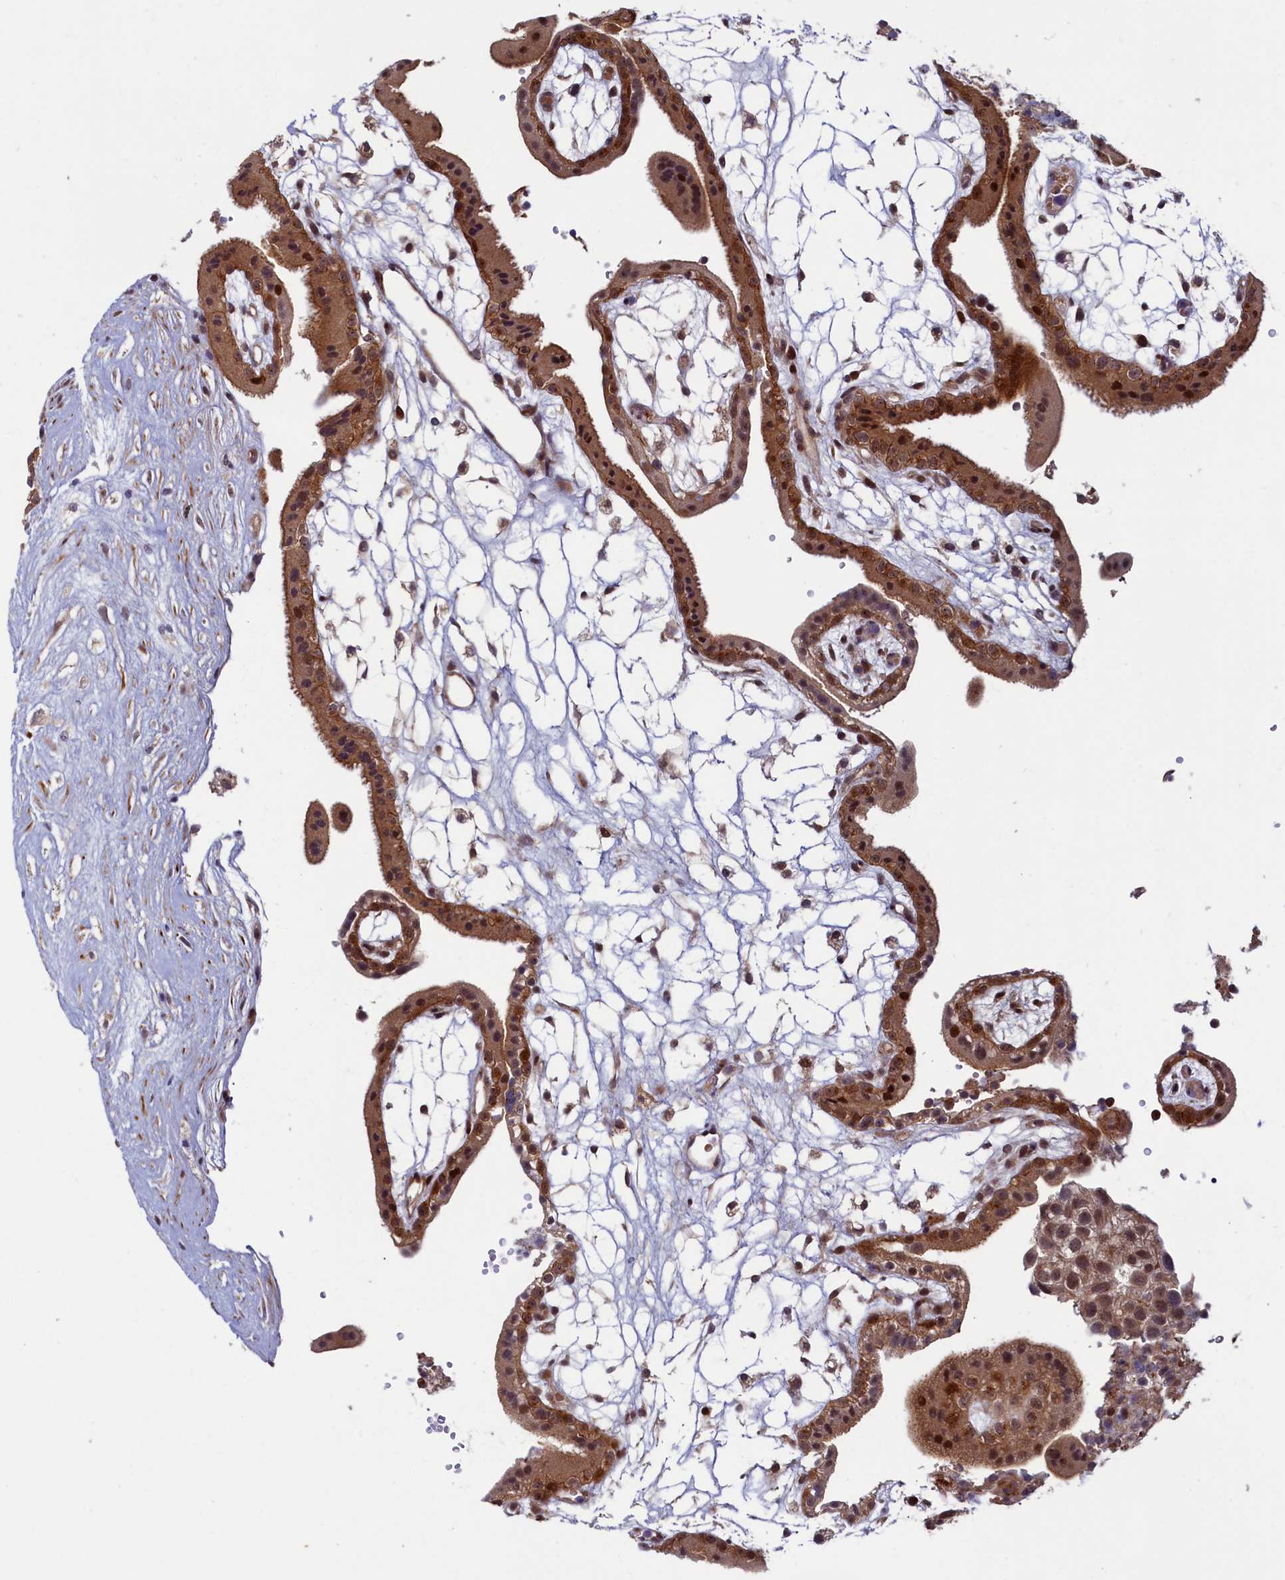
{"staining": {"intensity": "strong", "quantity": ">75%", "location": "cytoplasmic/membranous,nuclear"}, "tissue": "placenta", "cell_type": "Trophoblastic cells", "image_type": "normal", "snomed": [{"axis": "morphology", "description": "Normal tissue, NOS"}, {"axis": "topography", "description": "Placenta"}], "caption": "Trophoblastic cells display high levels of strong cytoplasmic/membranous,nuclear positivity in approximately >75% of cells in benign human placenta. The staining was performed using DAB (3,3'-diaminobenzidine) to visualize the protein expression in brown, while the nuclei were stained in blue with hematoxylin (Magnification: 20x).", "gene": "PIK3C3", "patient": {"sex": "female", "age": 18}}